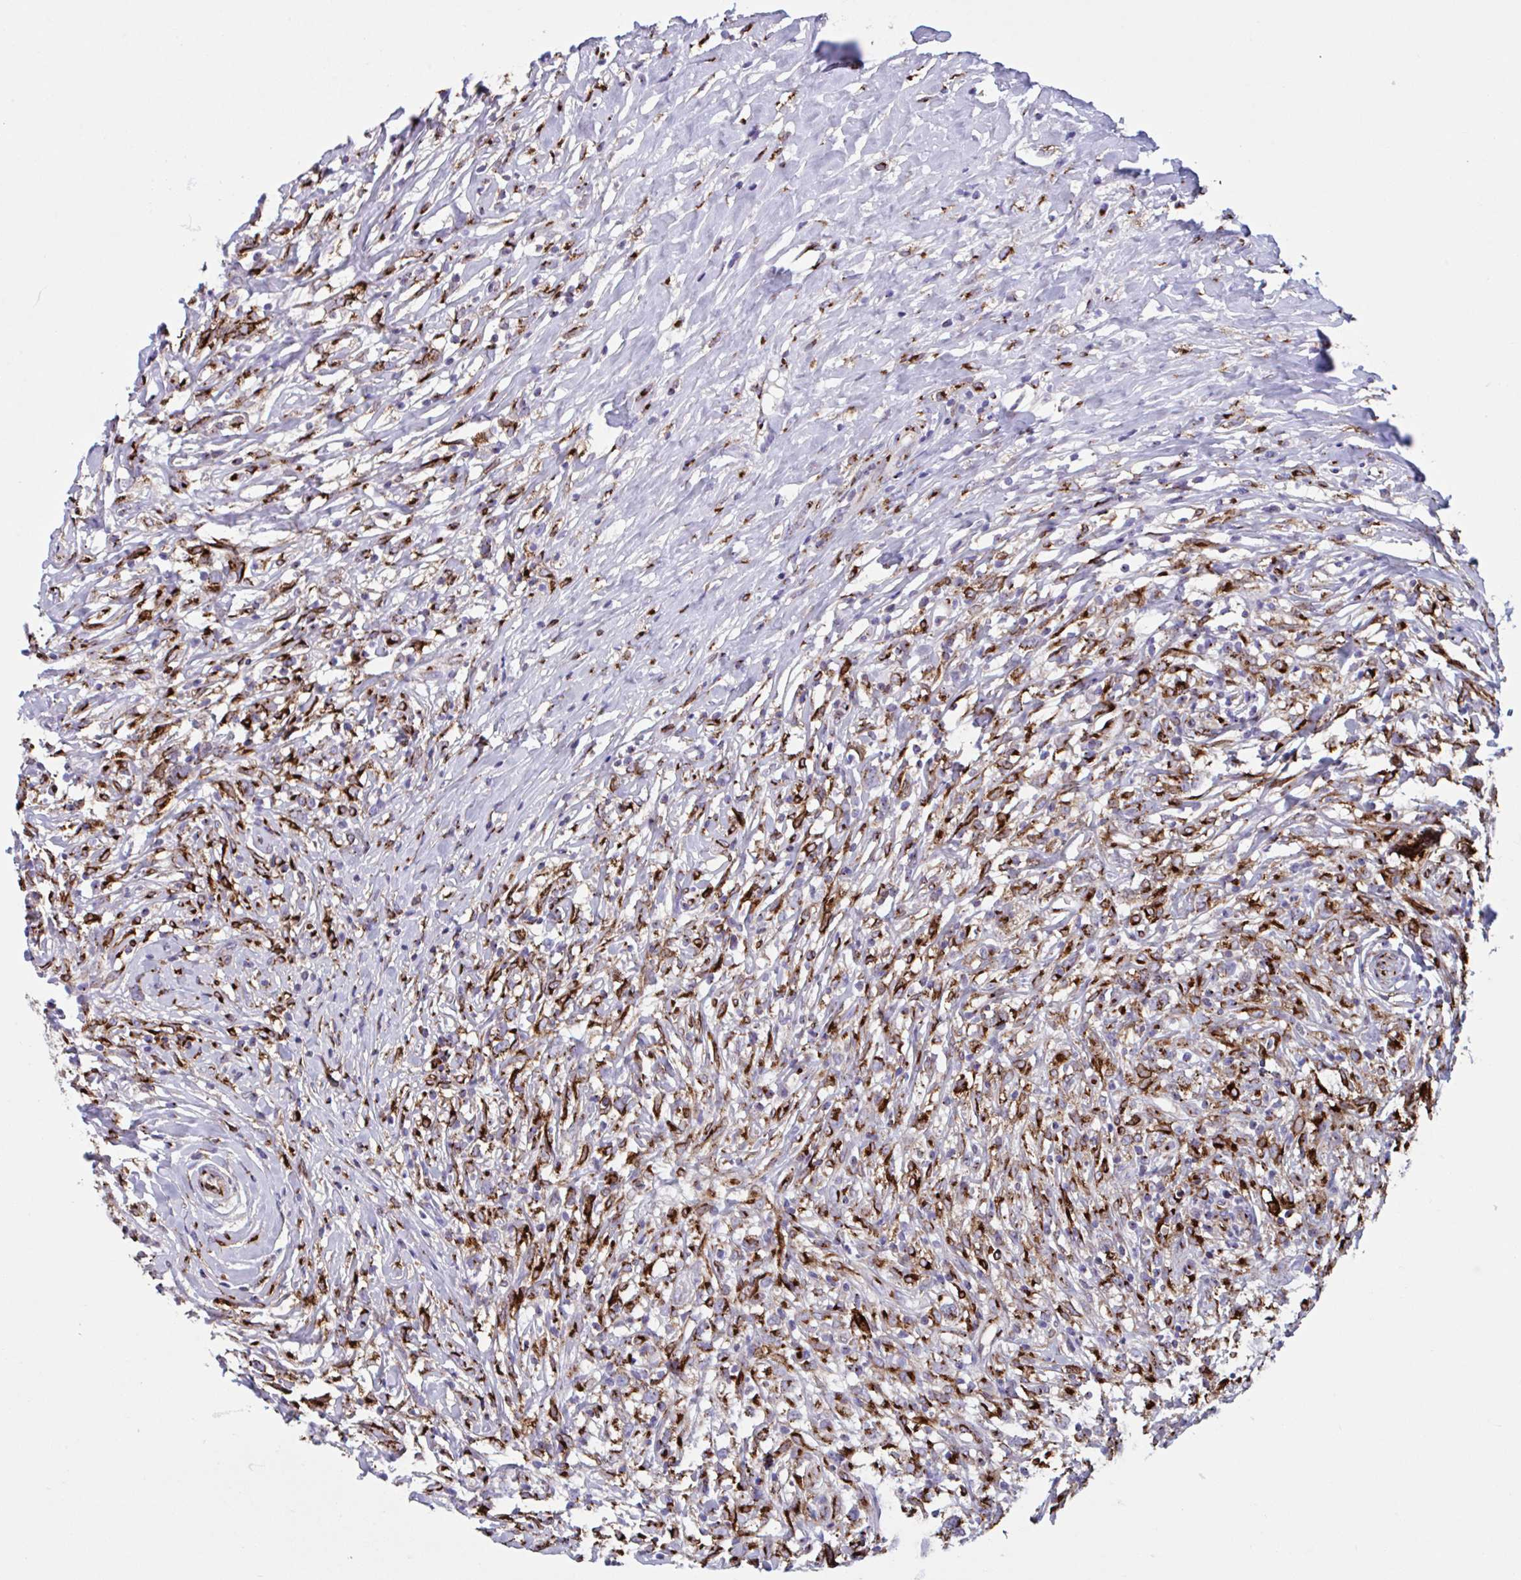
{"staining": {"intensity": "moderate", "quantity": ">75%", "location": "cytoplasmic/membranous"}, "tissue": "lymphoma", "cell_type": "Tumor cells", "image_type": "cancer", "snomed": [{"axis": "morphology", "description": "Hodgkin's disease, NOS"}, {"axis": "topography", "description": "No Tissue"}], "caption": "This is an image of immunohistochemistry (IHC) staining of Hodgkin's disease, which shows moderate staining in the cytoplasmic/membranous of tumor cells.", "gene": "RFK", "patient": {"sex": "female", "age": 21}}